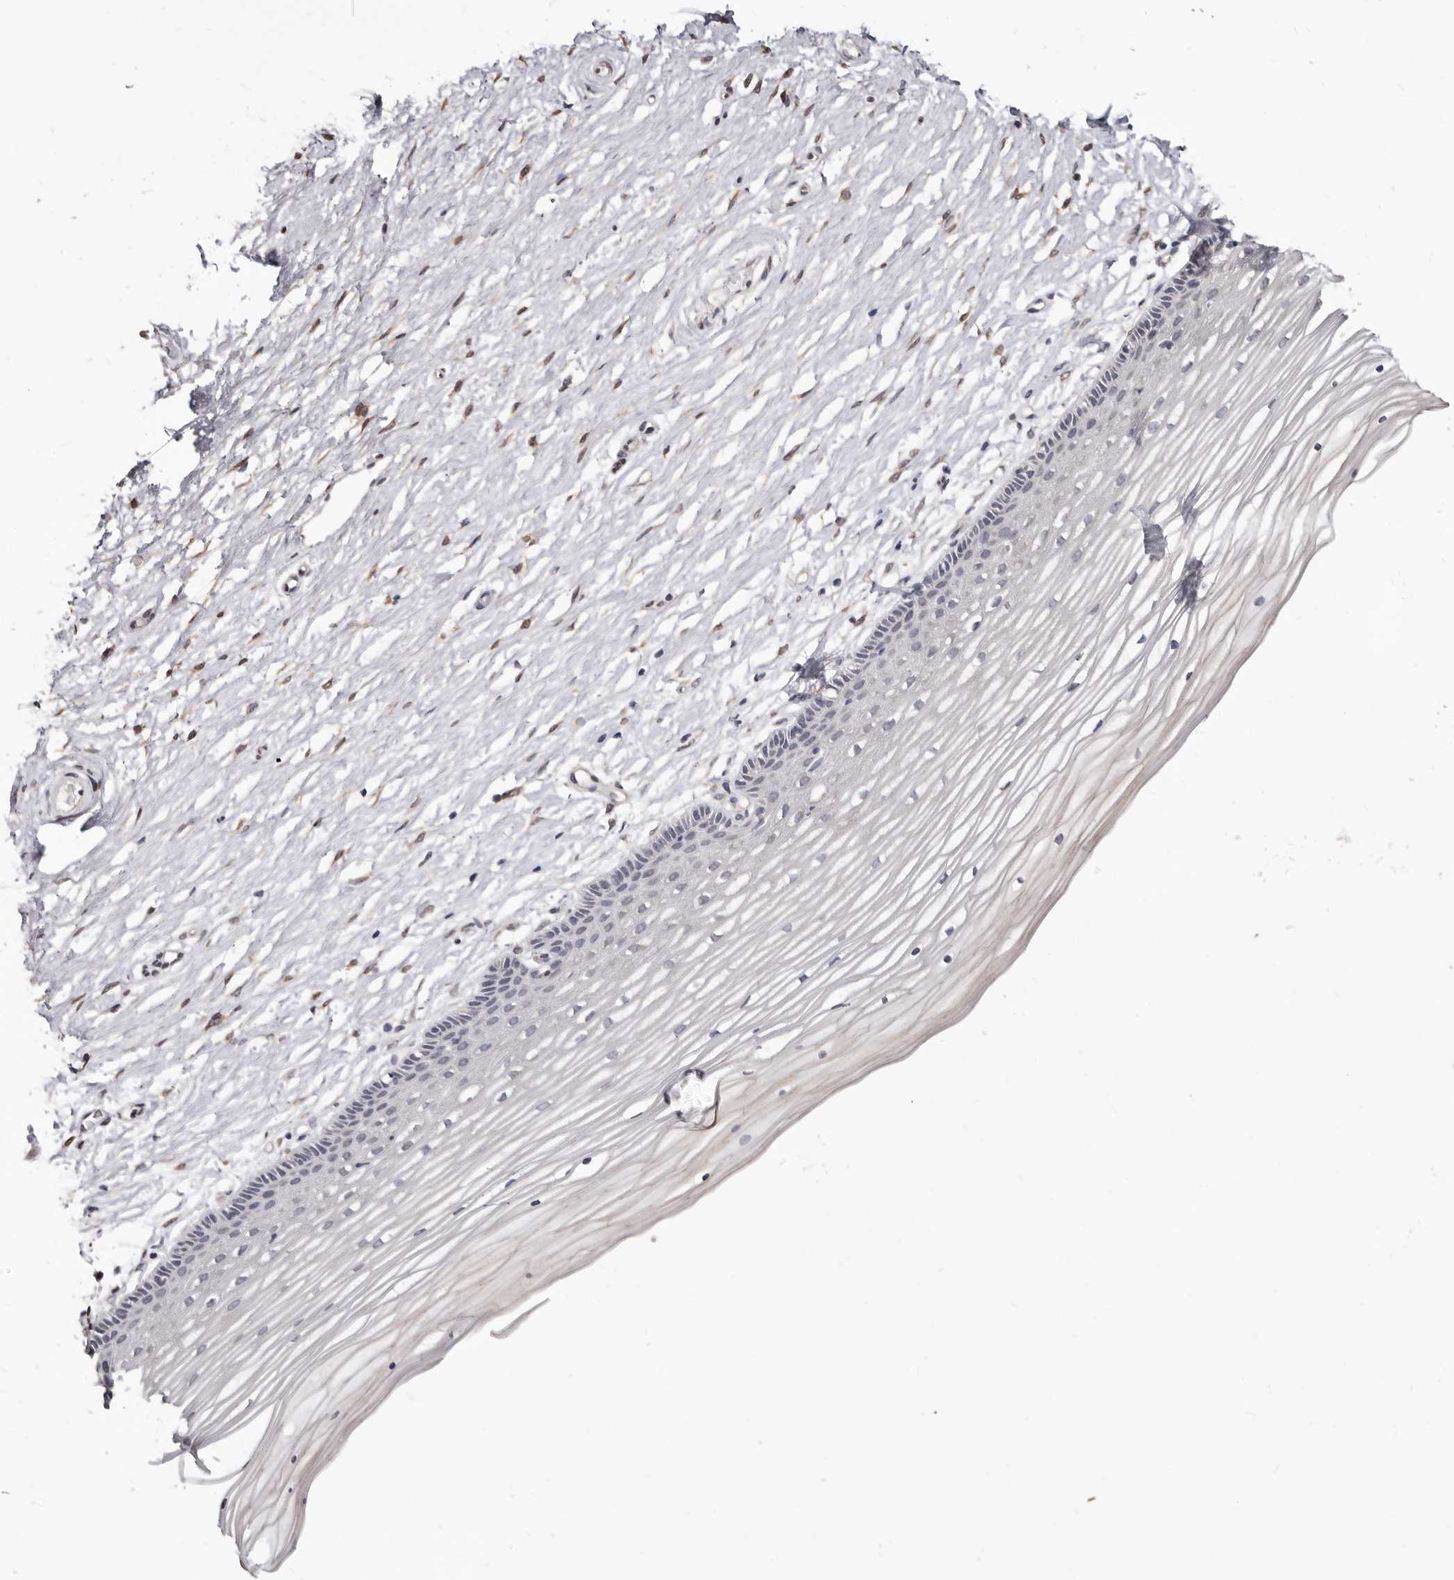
{"staining": {"intensity": "negative", "quantity": "none", "location": "none"}, "tissue": "vagina", "cell_type": "Squamous epithelial cells", "image_type": "normal", "snomed": [{"axis": "morphology", "description": "Normal tissue, NOS"}, {"axis": "topography", "description": "Vagina"}, {"axis": "topography", "description": "Cervix"}], "caption": "The immunohistochemistry micrograph has no significant staining in squamous epithelial cells of vagina. (Stains: DAB (3,3'-diaminobenzidine) IHC with hematoxylin counter stain, Microscopy: brightfield microscopy at high magnification).", "gene": "KHDRBS2", "patient": {"sex": "female", "age": 40}}